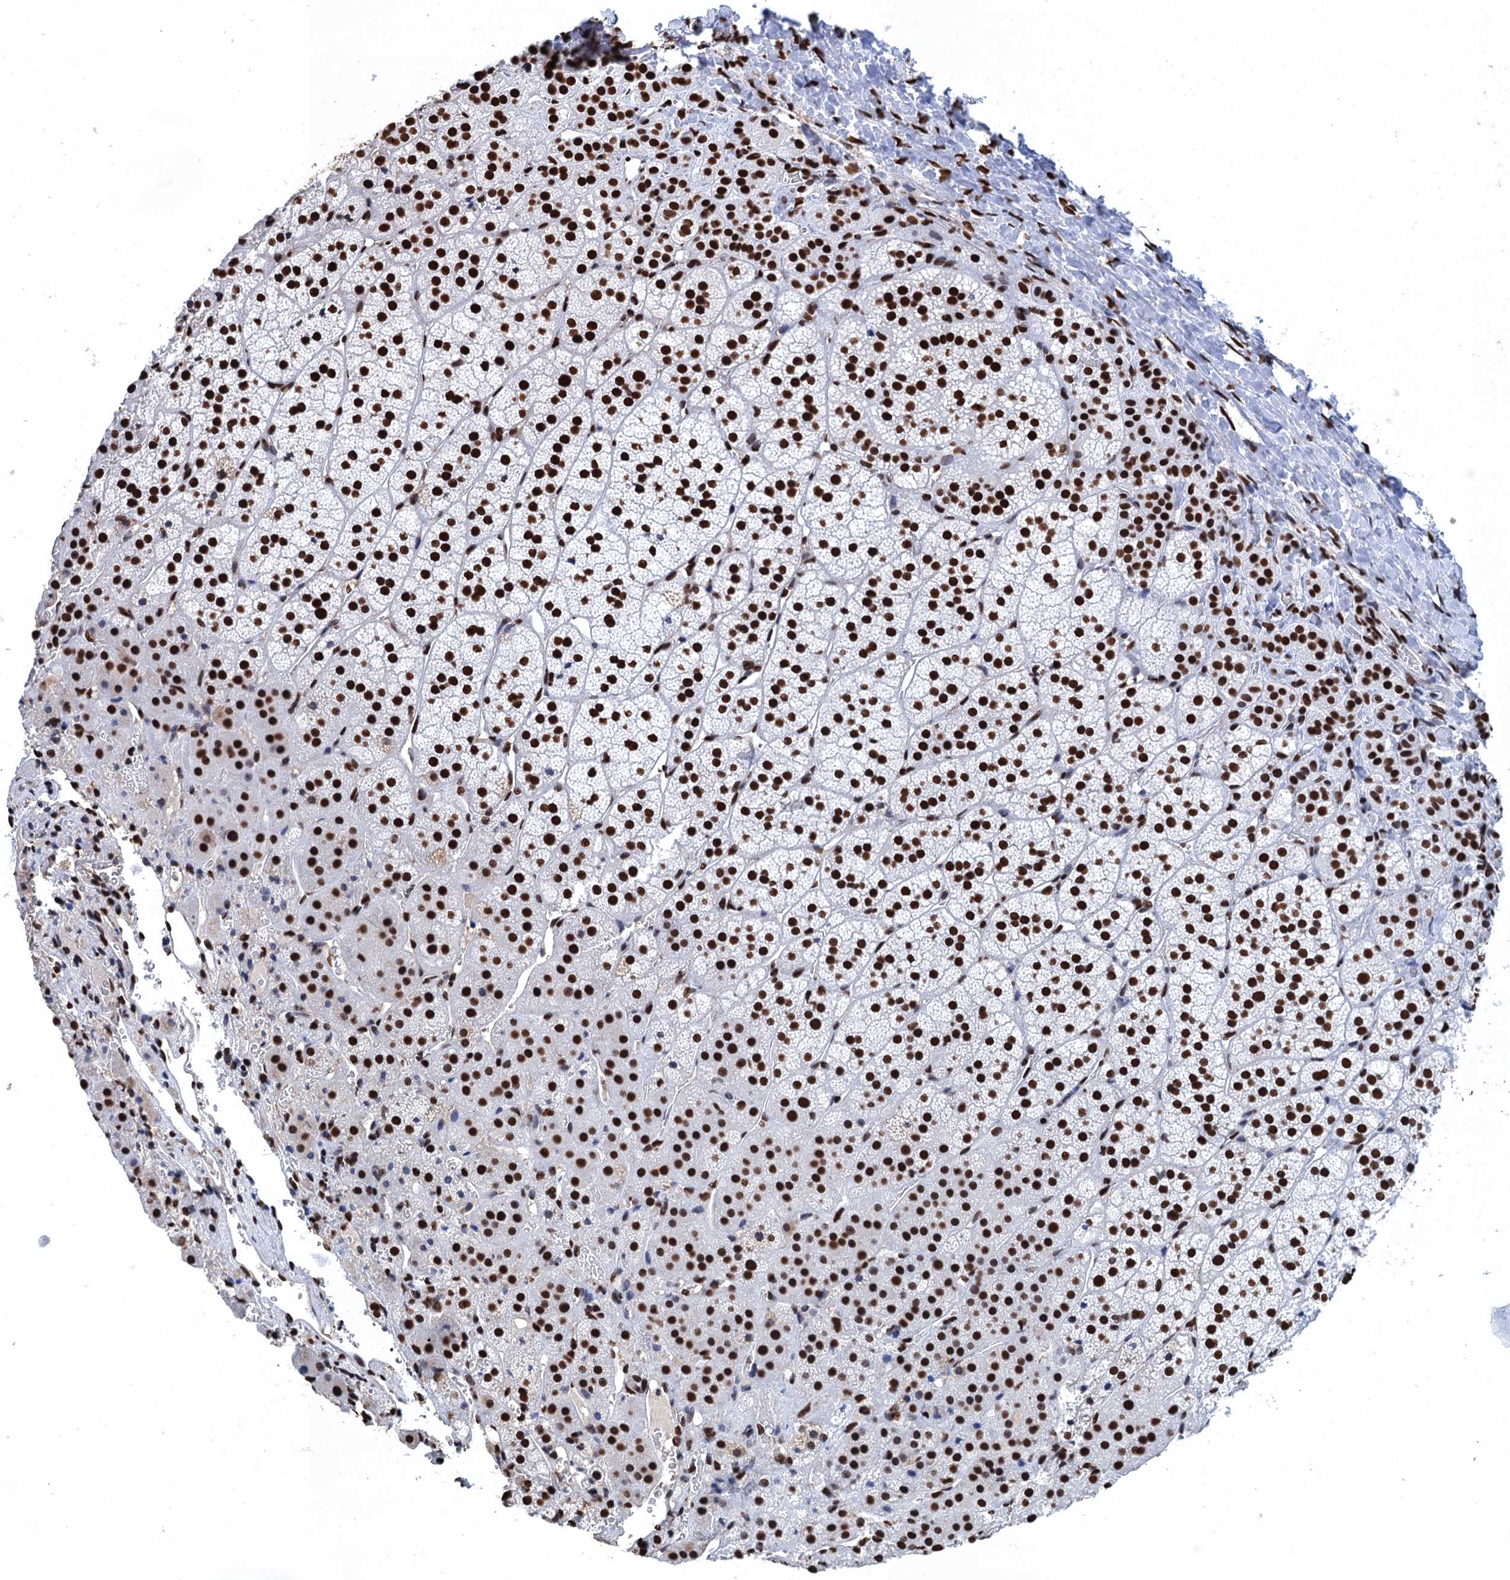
{"staining": {"intensity": "strong", "quantity": ">75%", "location": "nuclear"}, "tissue": "adrenal gland", "cell_type": "Glandular cells", "image_type": "normal", "snomed": [{"axis": "morphology", "description": "Normal tissue, NOS"}, {"axis": "topography", "description": "Adrenal gland"}], "caption": "Immunohistochemistry (IHC) (DAB) staining of normal adrenal gland demonstrates strong nuclear protein expression in approximately >75% of glandular cells.", "gene": "UBA2", "patient": {"sex": "female", "age": 44}}